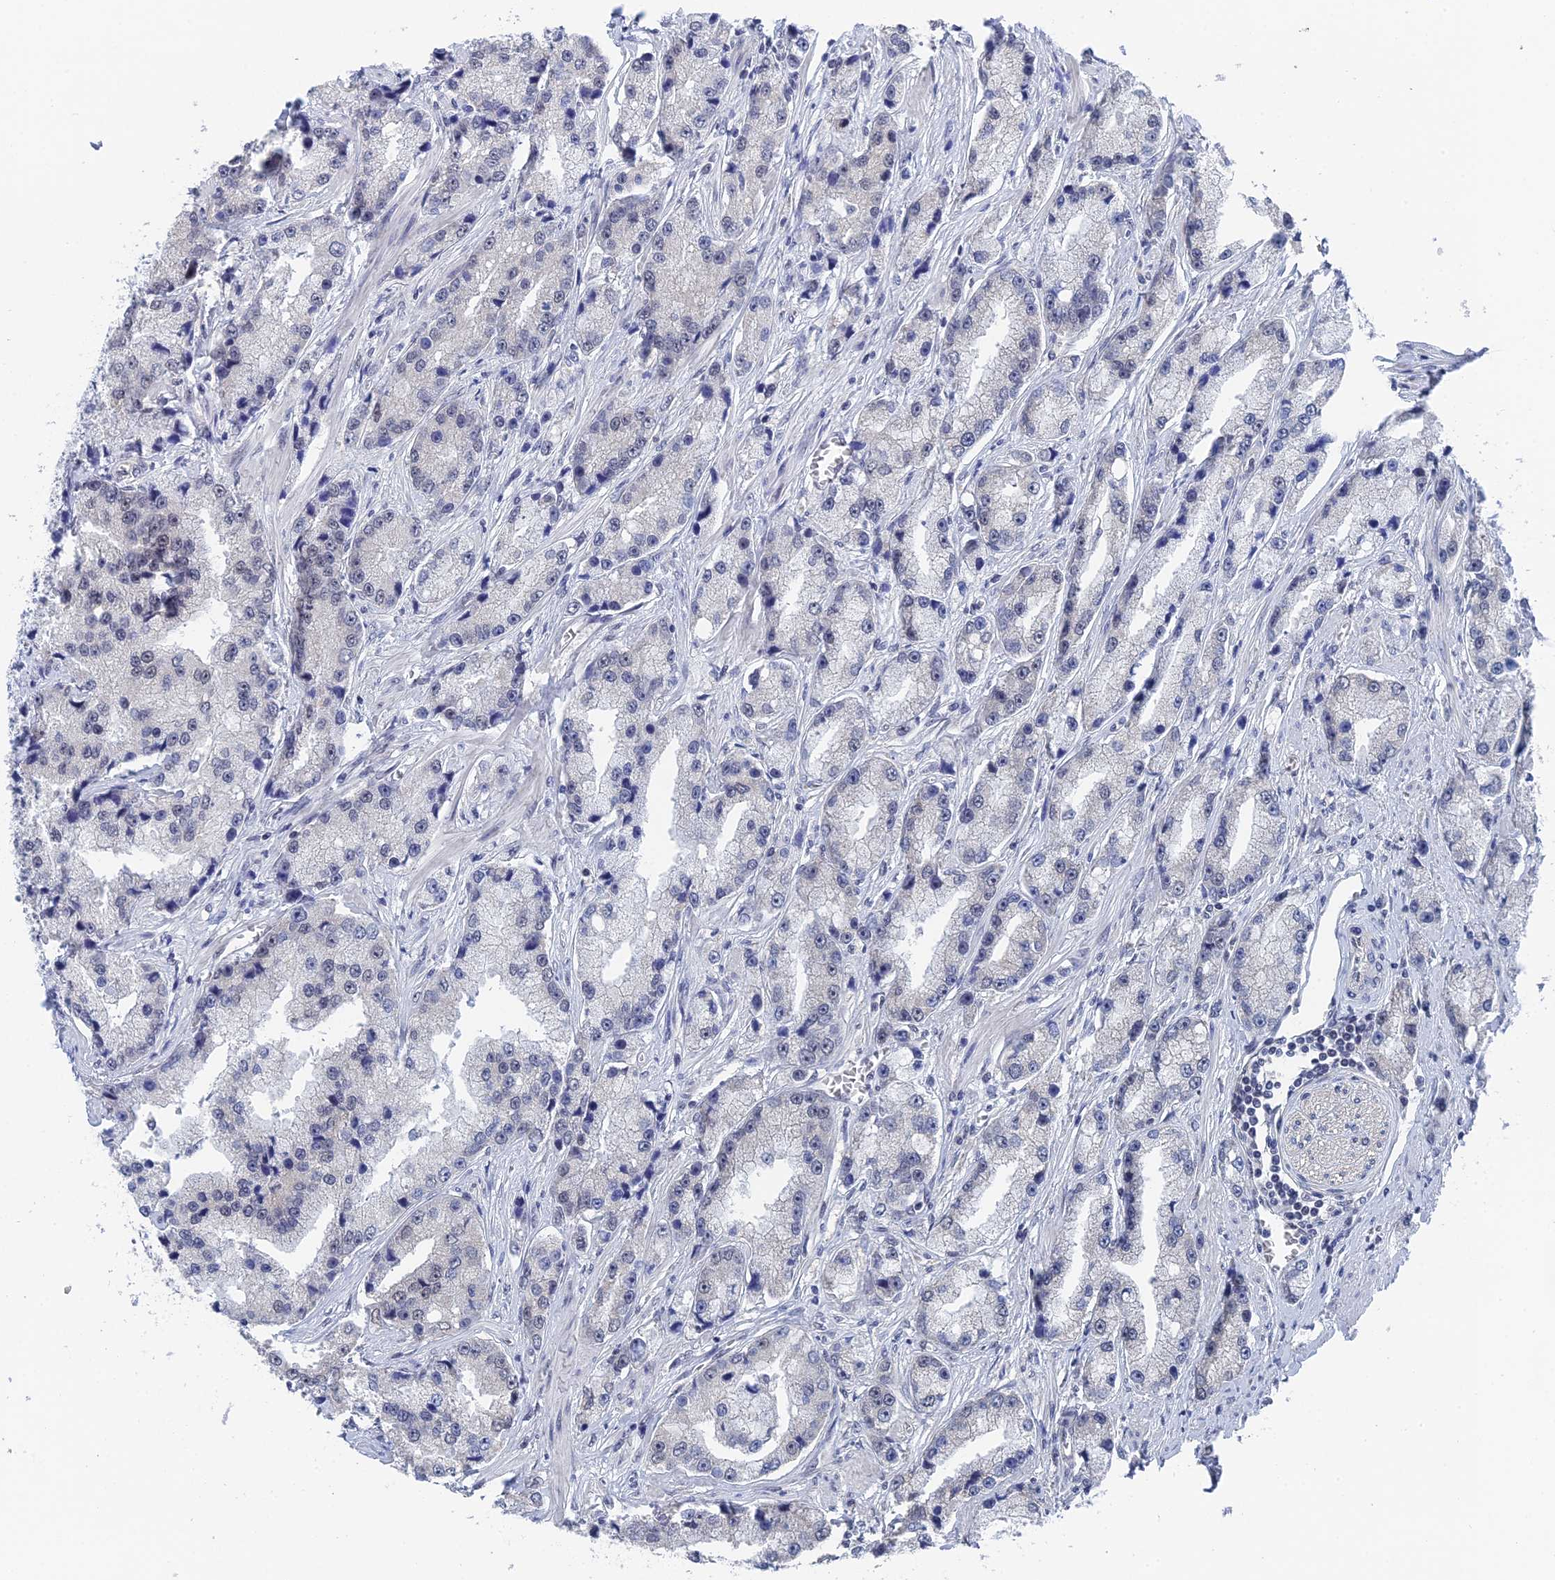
{"staining": {"intensity": "weak", "quantity": "<25%", "location": "nuclear"}, "tissue": "prostate cancer", "cell_type": "Tumor cells", "image_type": "cancer", "snomed": [{"axis": "morphology", "description": "Adenocarcinoma, High grade"}, {"axis": "topography", "description": "Prostate"}], "caption": "A micrograph of high-grade adenocarcinoma (prostate) stained for a protein shows no brown staining in tumor cells.", "gene": "TSSC4", "patient": {"sex": "male", "age": 74}}